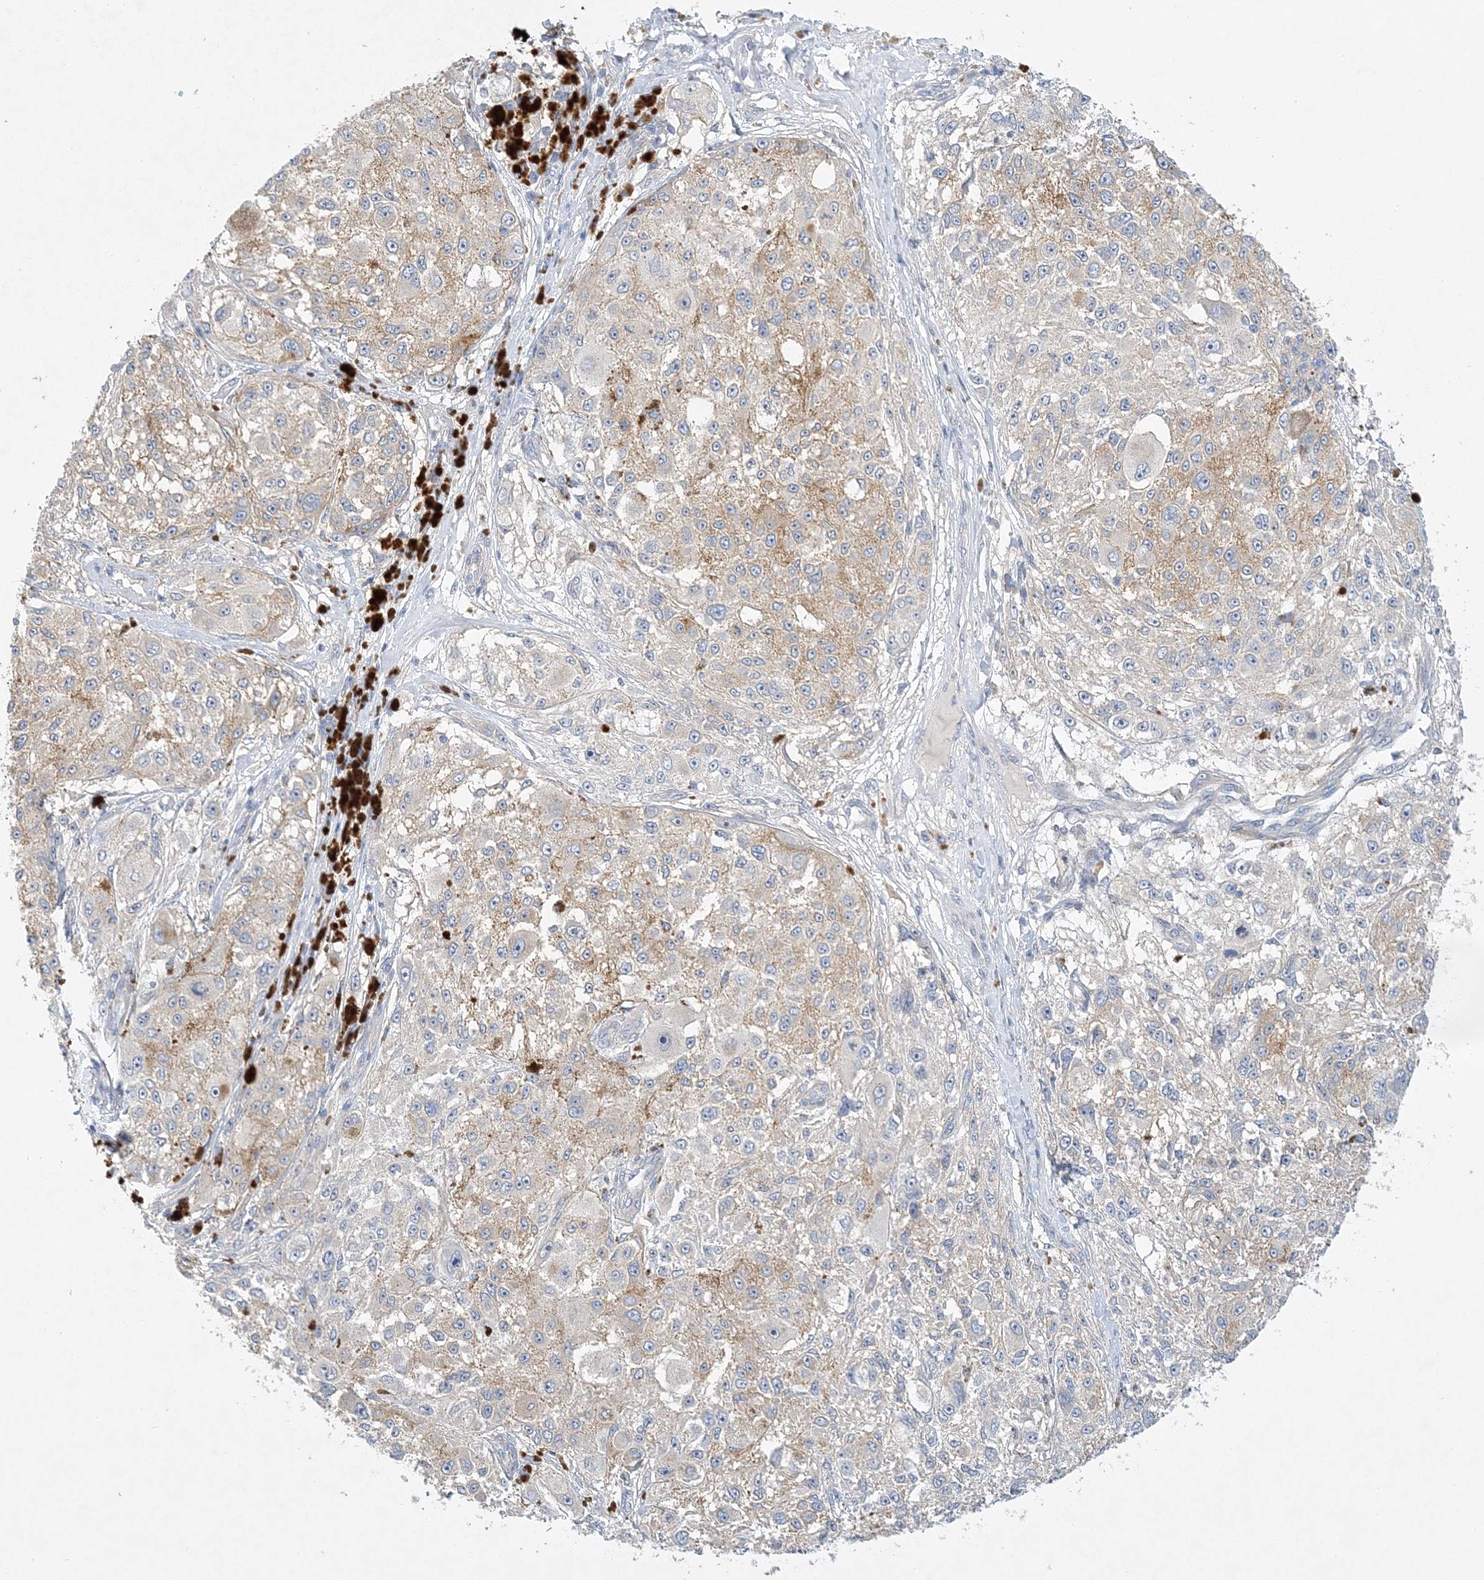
{"staining": {"intensity": "negative", "quantity": "none", "location": "none"}, "tissue": "melanoma", "cell_type": "Tumor cells", "image_type": "cancer", "snomed": [{"axis": "morphology", "description": "Necrosis, NOS"}, {"axis": "morphology", "description": "Malignant melanoma, NOS"}, {"axis": "topography", "description": "Skin"}], "caption": "Malignant melanoma was stained to show a protein in brown. There is no significant positivity in tumor cells.", "gene": "ANKRD35", "patient": {"sex": "female", "age": 87}}